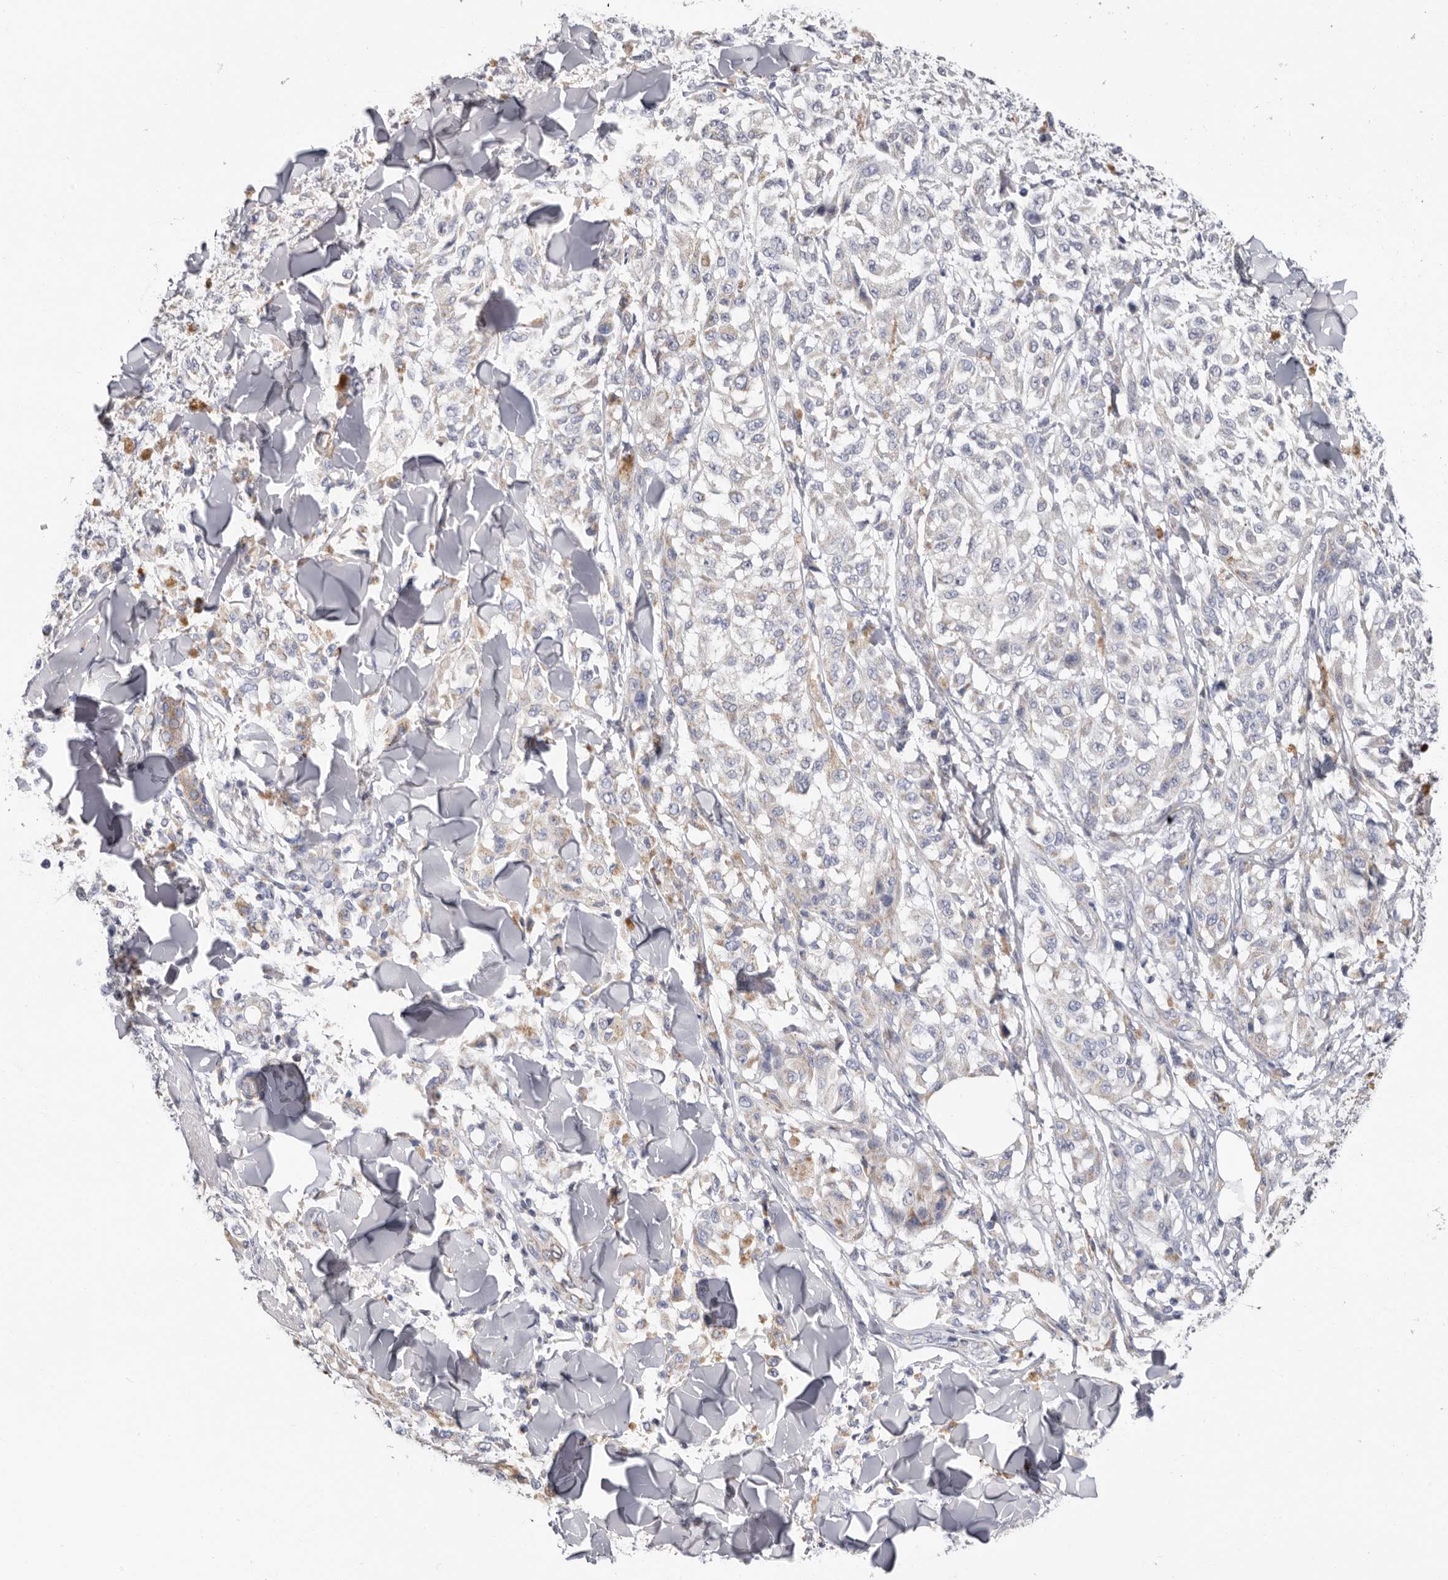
{"staining": {"intensity": "moderate", "quantity": "25%-75%", "location": "cytoplasmic/membranous"}, "tissue": "melanoma", "cell_type": "Tumor cells", "image_type": "cancer", "snomed": [{"axis": "morphology", "description": "Malignant melanoma, NOS"}, {"axis": "topography", "description": "Skin"}], "caption": "Immunohistochemistry of malignant melanoma shows medium levels of moderate cytoplasmic/membranous positivity in about 25%-75% of tumor cells.", "gene": "RSPO2", "patient": {"sex": "female", "age": 64}}